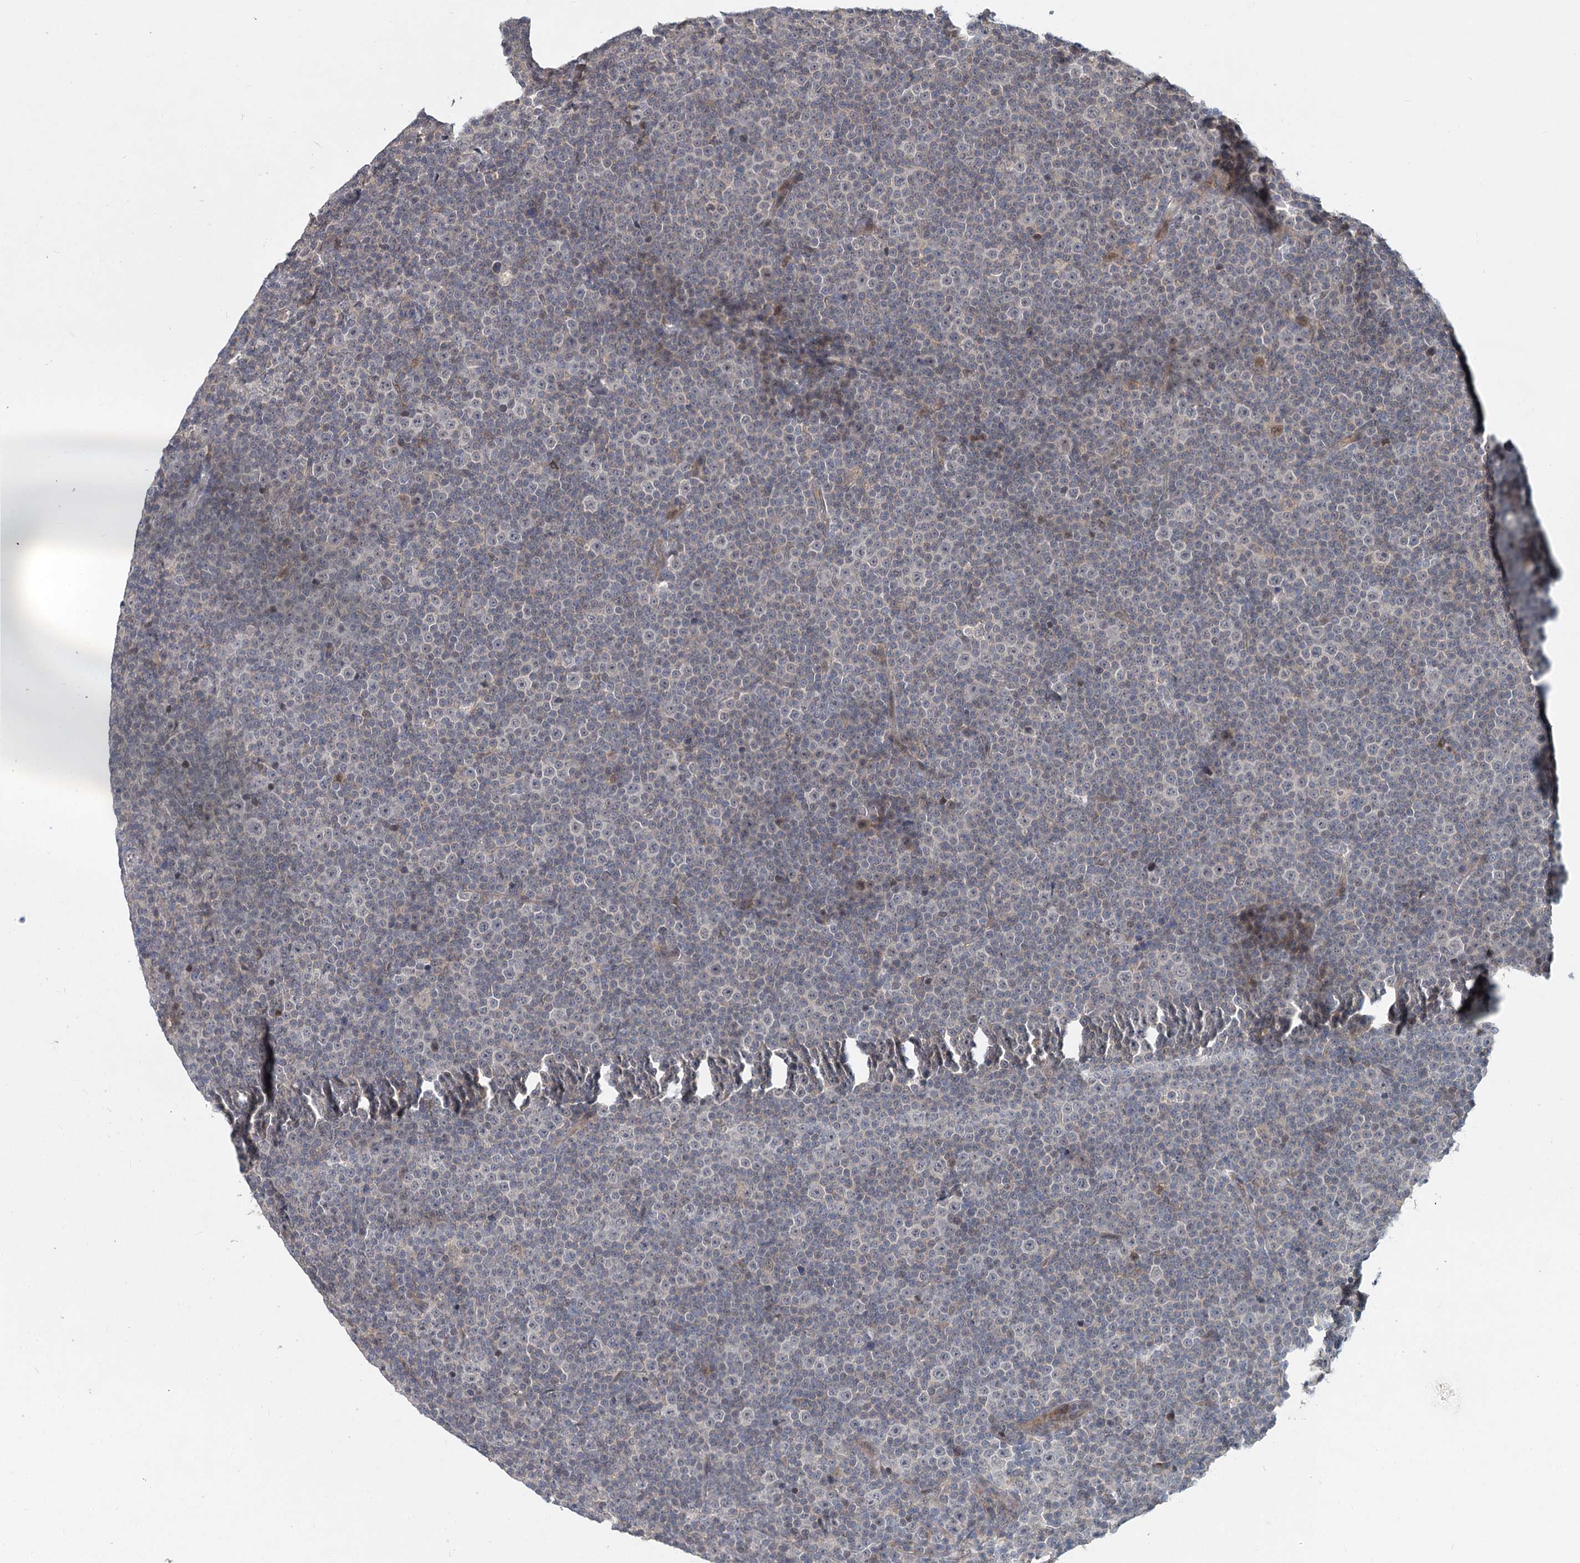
{"staining": {"intensity": "weak", "quantity": "<25%", "location": "nuclear"}, "tissue": "lymphoma", "cell_type": "Tumor cells", "image_type": "cancer", "snomed": [{"axis": "morphology", "description": "Malignant lymphoma, non-Hodgkin's type, Low grade"}, {"axis": "topography", "description": "Lymph node"}], "caption": "Immunohistochemical staining of human malignant lymphoma, non-Hodgkin's type (low-grade) reveals no significant positivity in tumor cells.", "gene": "AP3B1", "patient": {"sex": "female", "age": 67}}